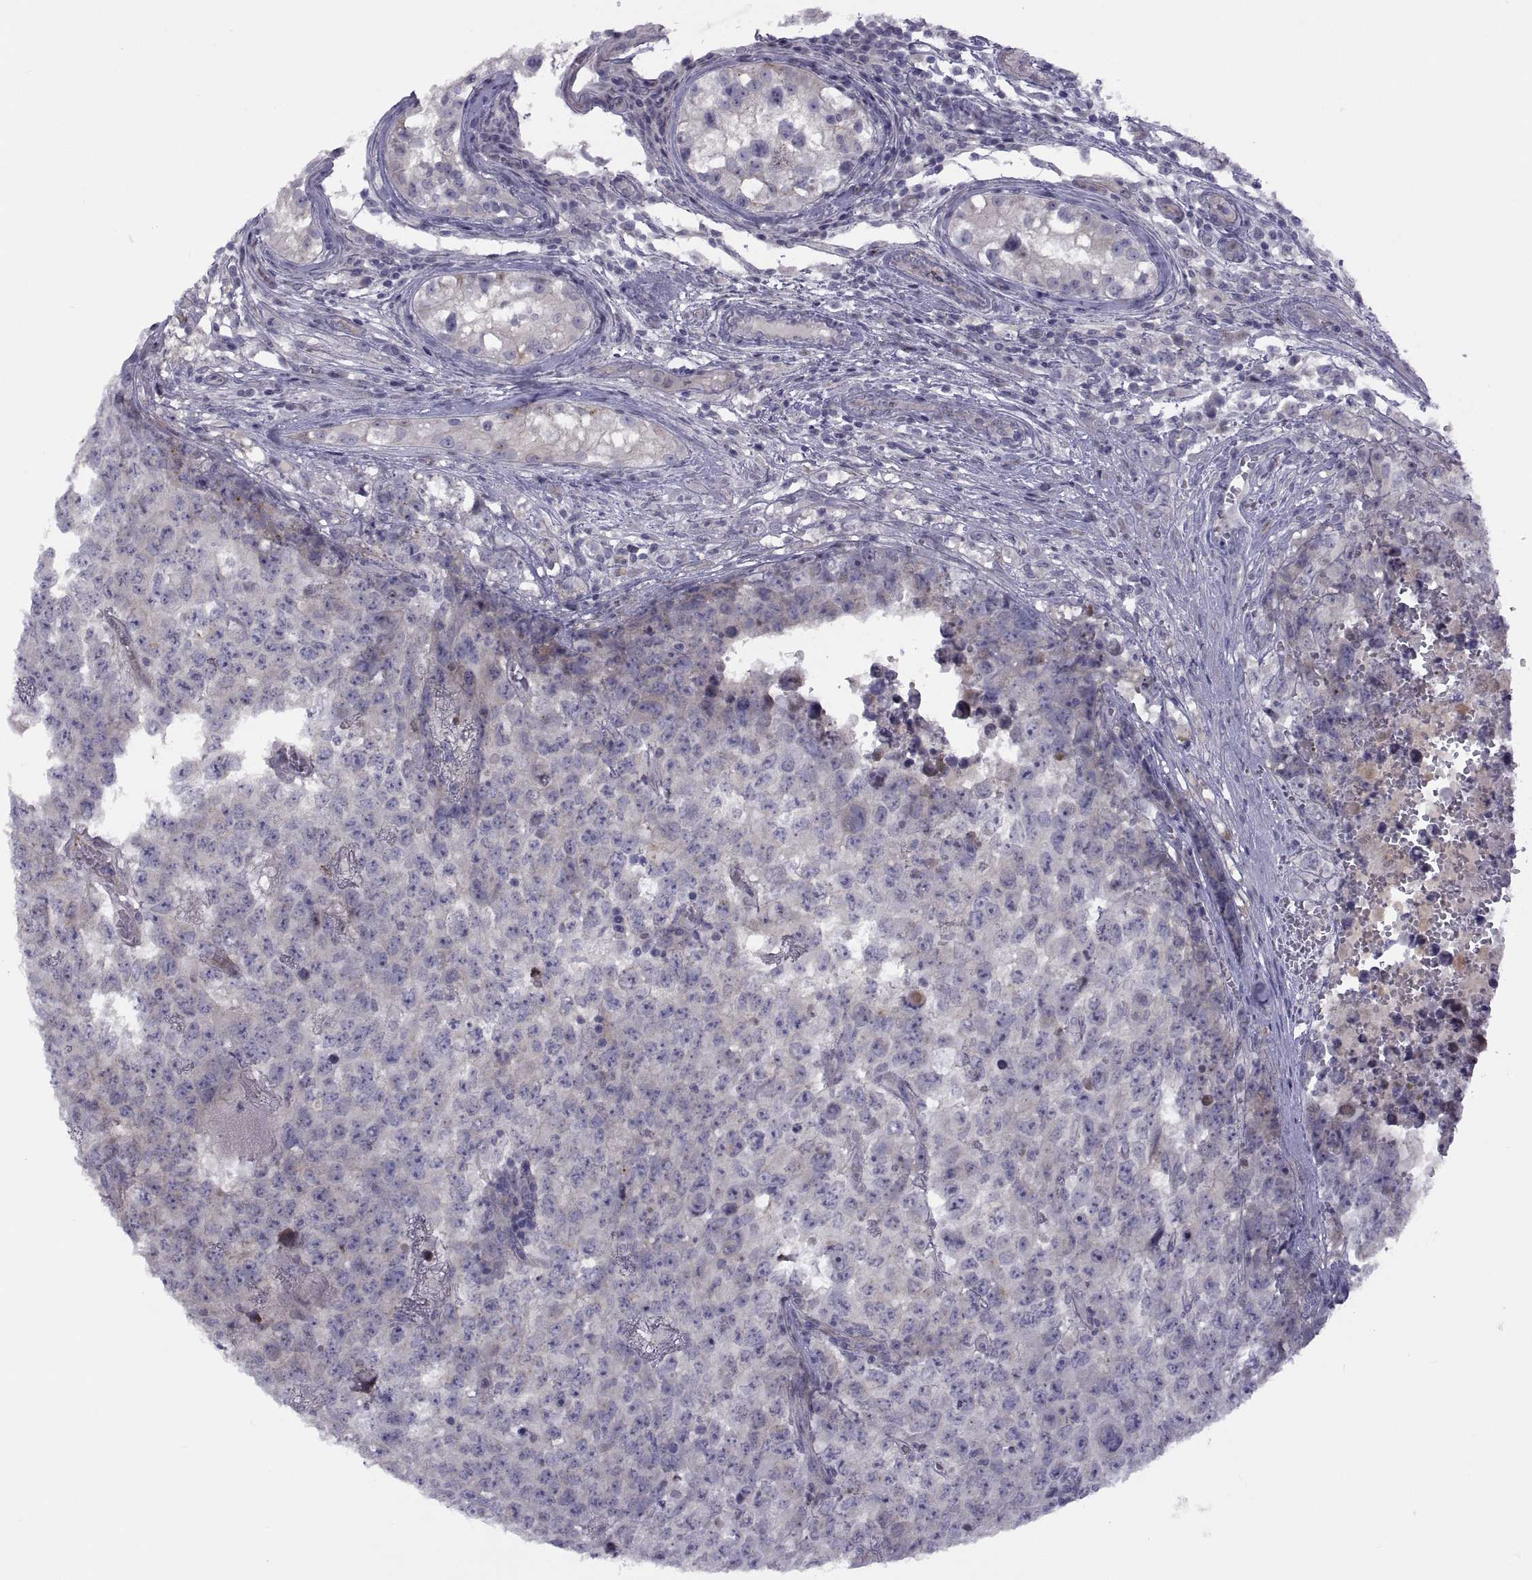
{"staining": {"intensity": "weak", "quantity": "<25%", "location": "cytoplasmic/membranous"}, "tissue": "testis cancer", "cell_type": "Tumor cells", "image_type": "cancer", "snomed": [{"axis": "morphology", "description": "Carcinoma, Embryonal, NOS"}, {"axis": "topography", "description": "Testis"}], "caption": "High magnification brightfield microscopy of testis embryonal carcinoma stained with DAB (brown) and counterstained with hematoxylin (blue): tumor cells show no significant positivity.", "gene": "TMEM158", "patient": {"sex": "male", "age": 23}}